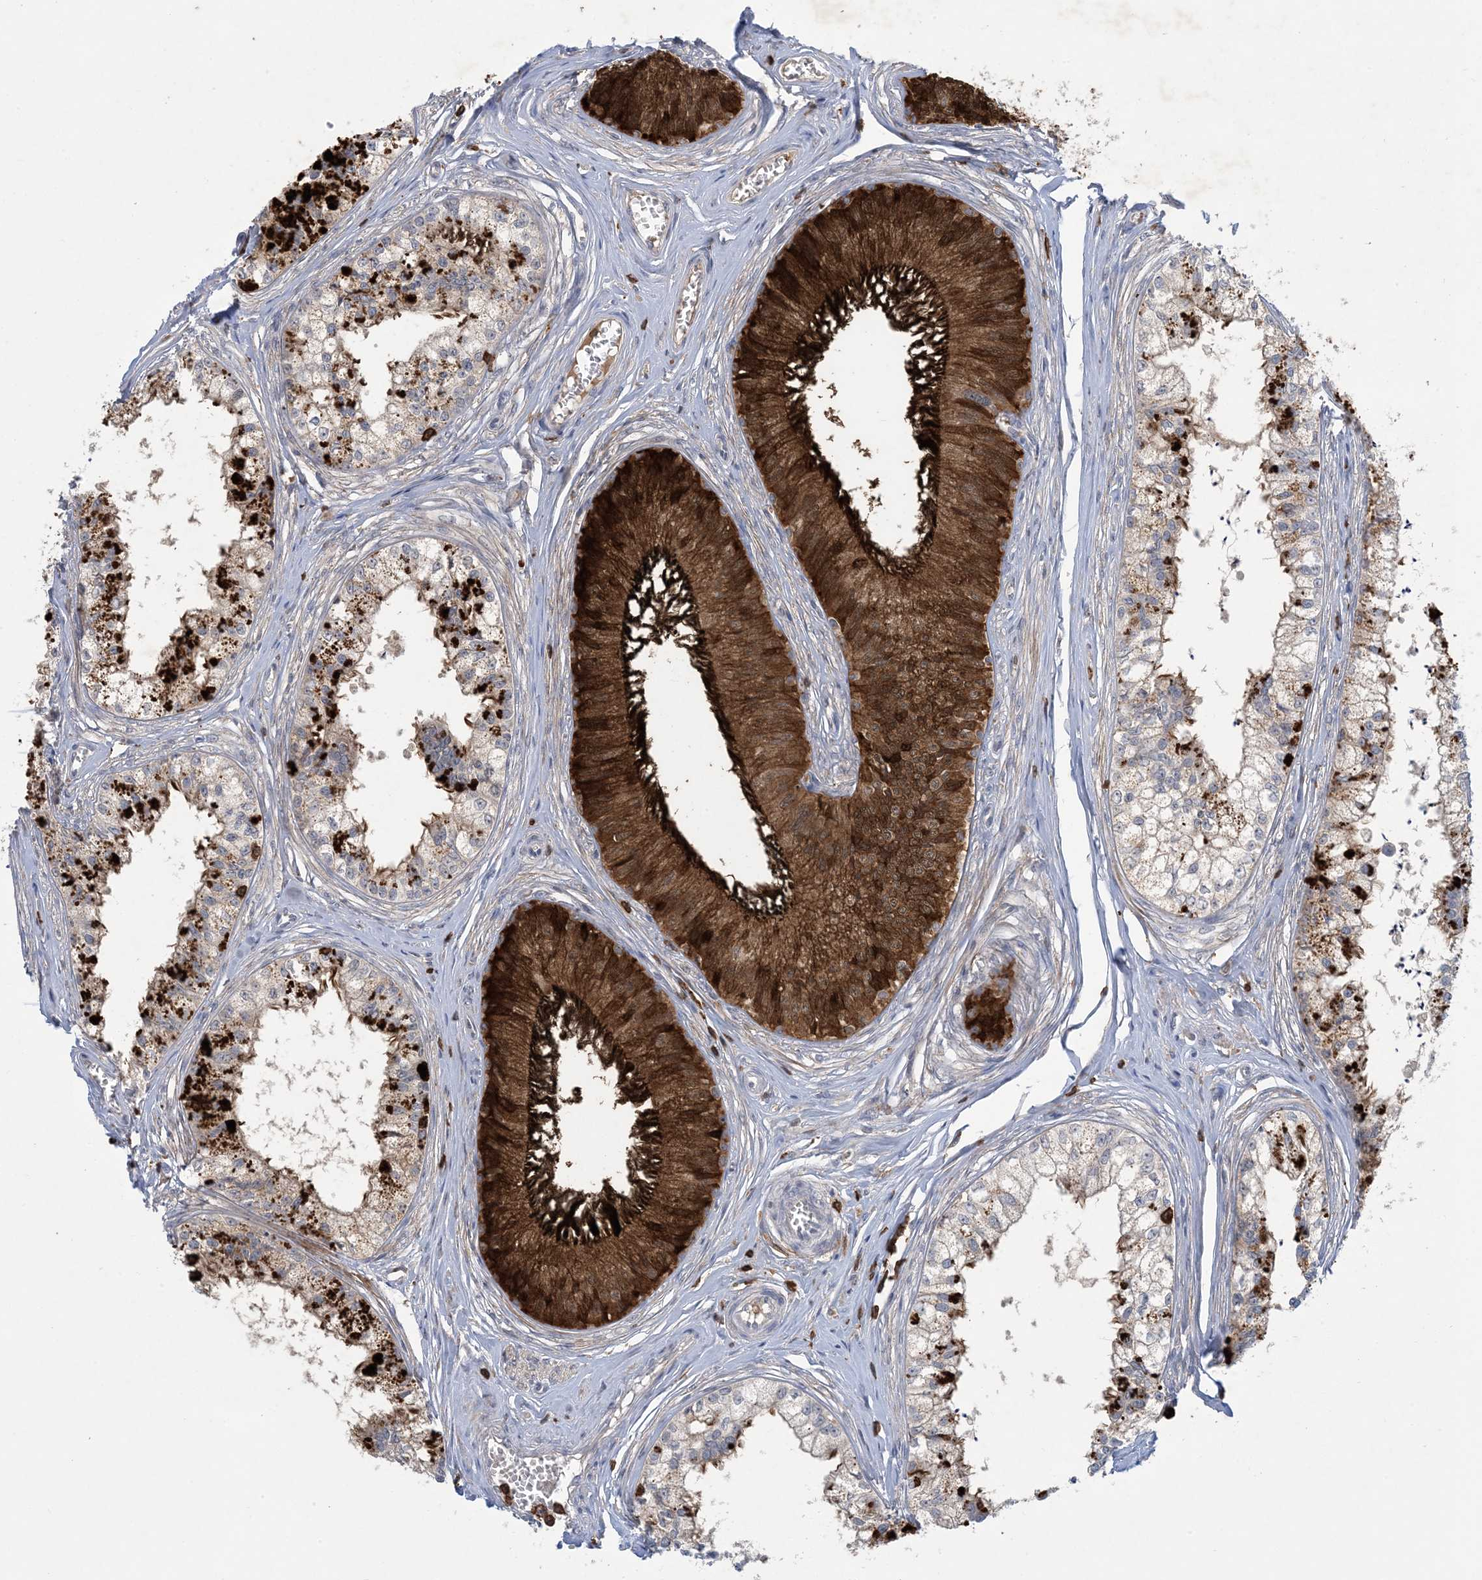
{"staining": {"intensity": "strong", "quantity": ">75%", "location": "cytoplasmic/membranous"}, "tissue": "epididymis", "cell_type": "Glandular cells", "image_type": "normal", "snomed": [{"axis": "morphology", "description": "Normal tissue, NOS"}, {"axis": "topography", "description": "Epididymis"}], "caption": "Protein expression analysis of benign human epididymis reveals strong cytoplasmic/membranous expression in about >75% of glandular cells. Immunohistochemistry stains the protein of interest in brown and the nuclei are stained blue.", "gene": "AK9", "patient": {"sex": "male", "age": 79}}